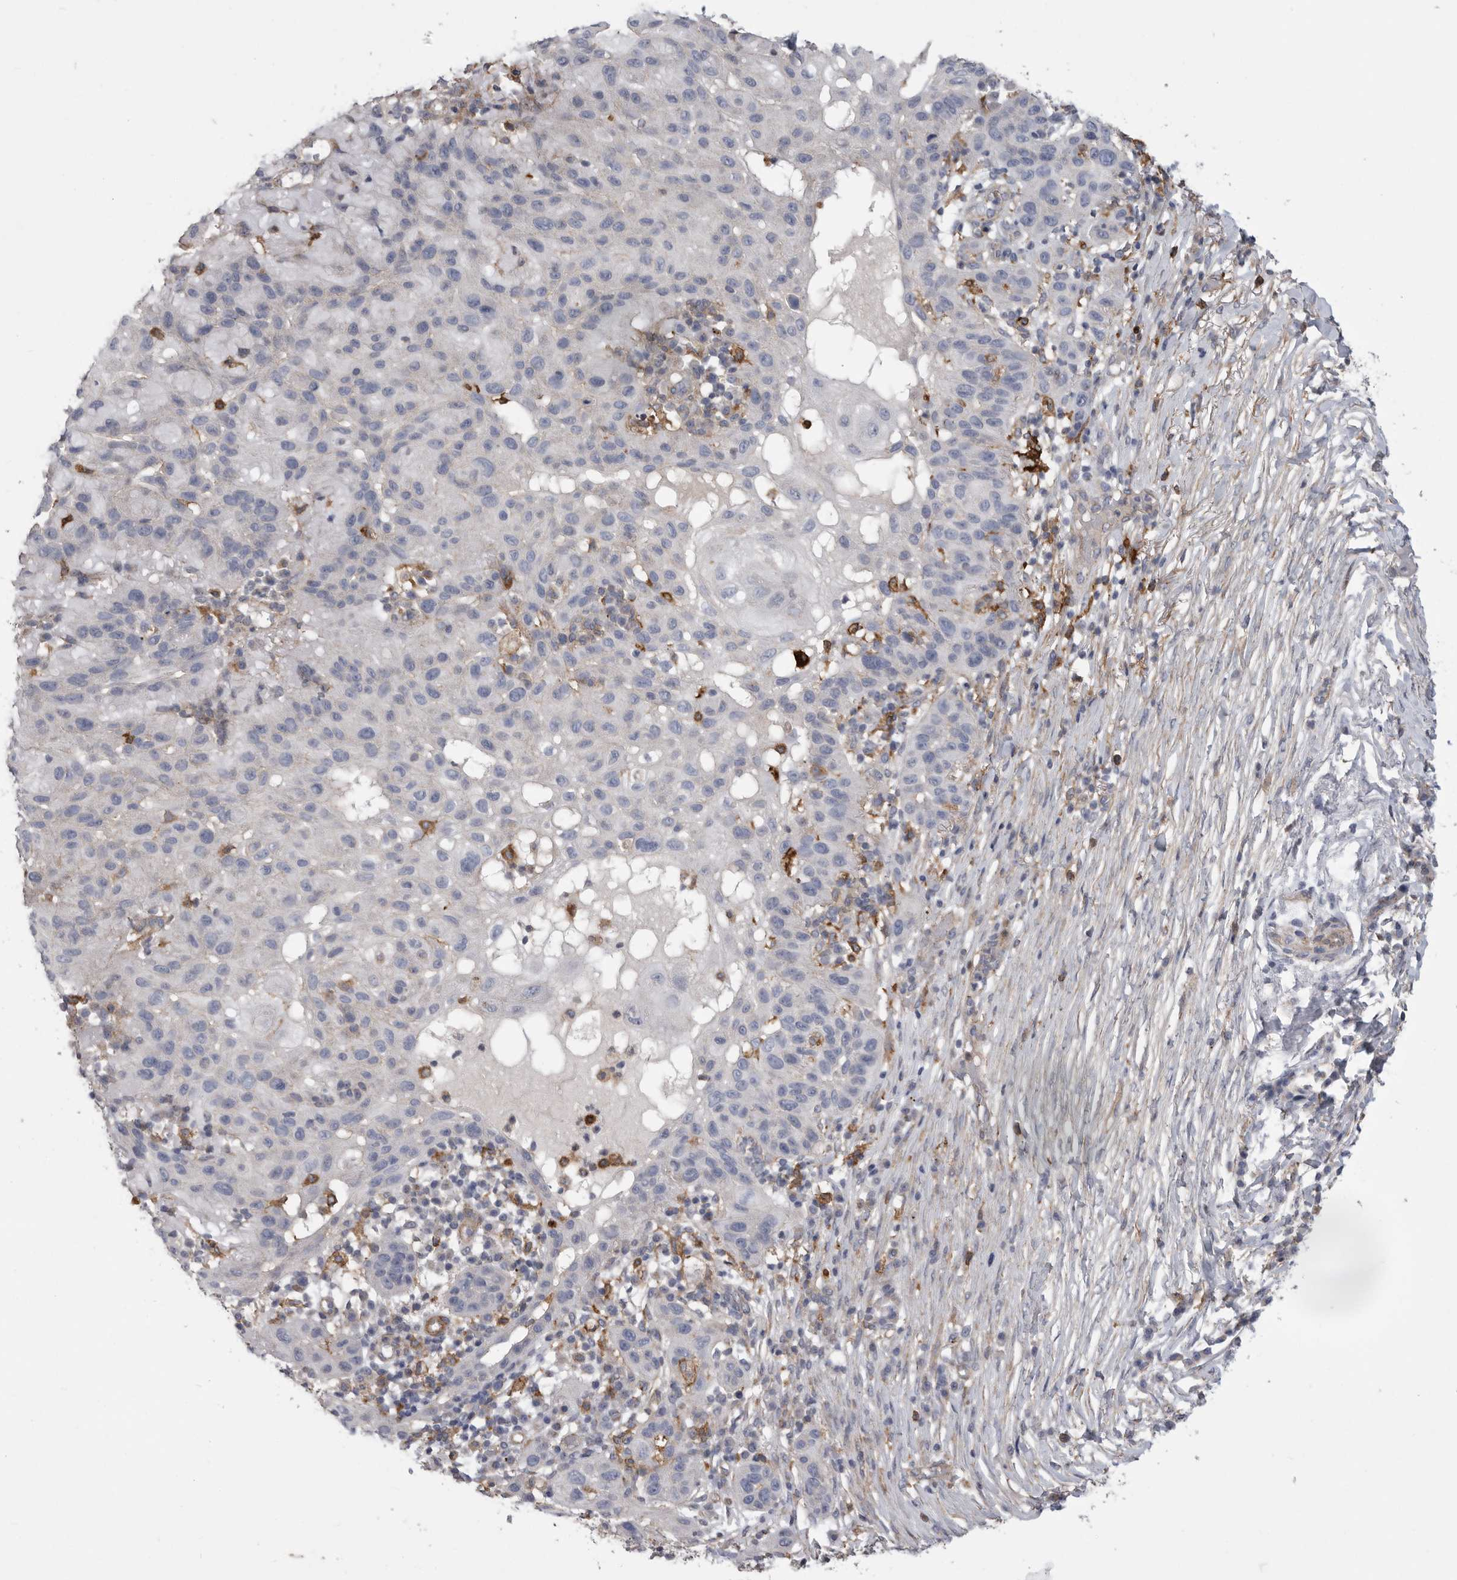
{"staining": {"intensity": "negative", "quantity": "none", "location": "none"}, "tissue": "skin cancer", "cell_type": "Tumor cells", "image_type": "cancer", "snomed": [{"axis": "morphology", "description": "Normal tissue, NOS"}, {"axis": "morphology", "description": "Squamous cell carcinoma, NOS"}, {"axis": "topography", "description": "Skin"}], "caption": "Protein analysis of skin squamous cell carcinoma reveals no significant staining in tumor cells. Brightfield microscopy of immunohistochemistry (IHC) stained with DAB (brown) and hematoxylin (blue), captured at high magnification.", "gene": "SIGLEC10", "patient": {"sex": "female", "age": 96}}